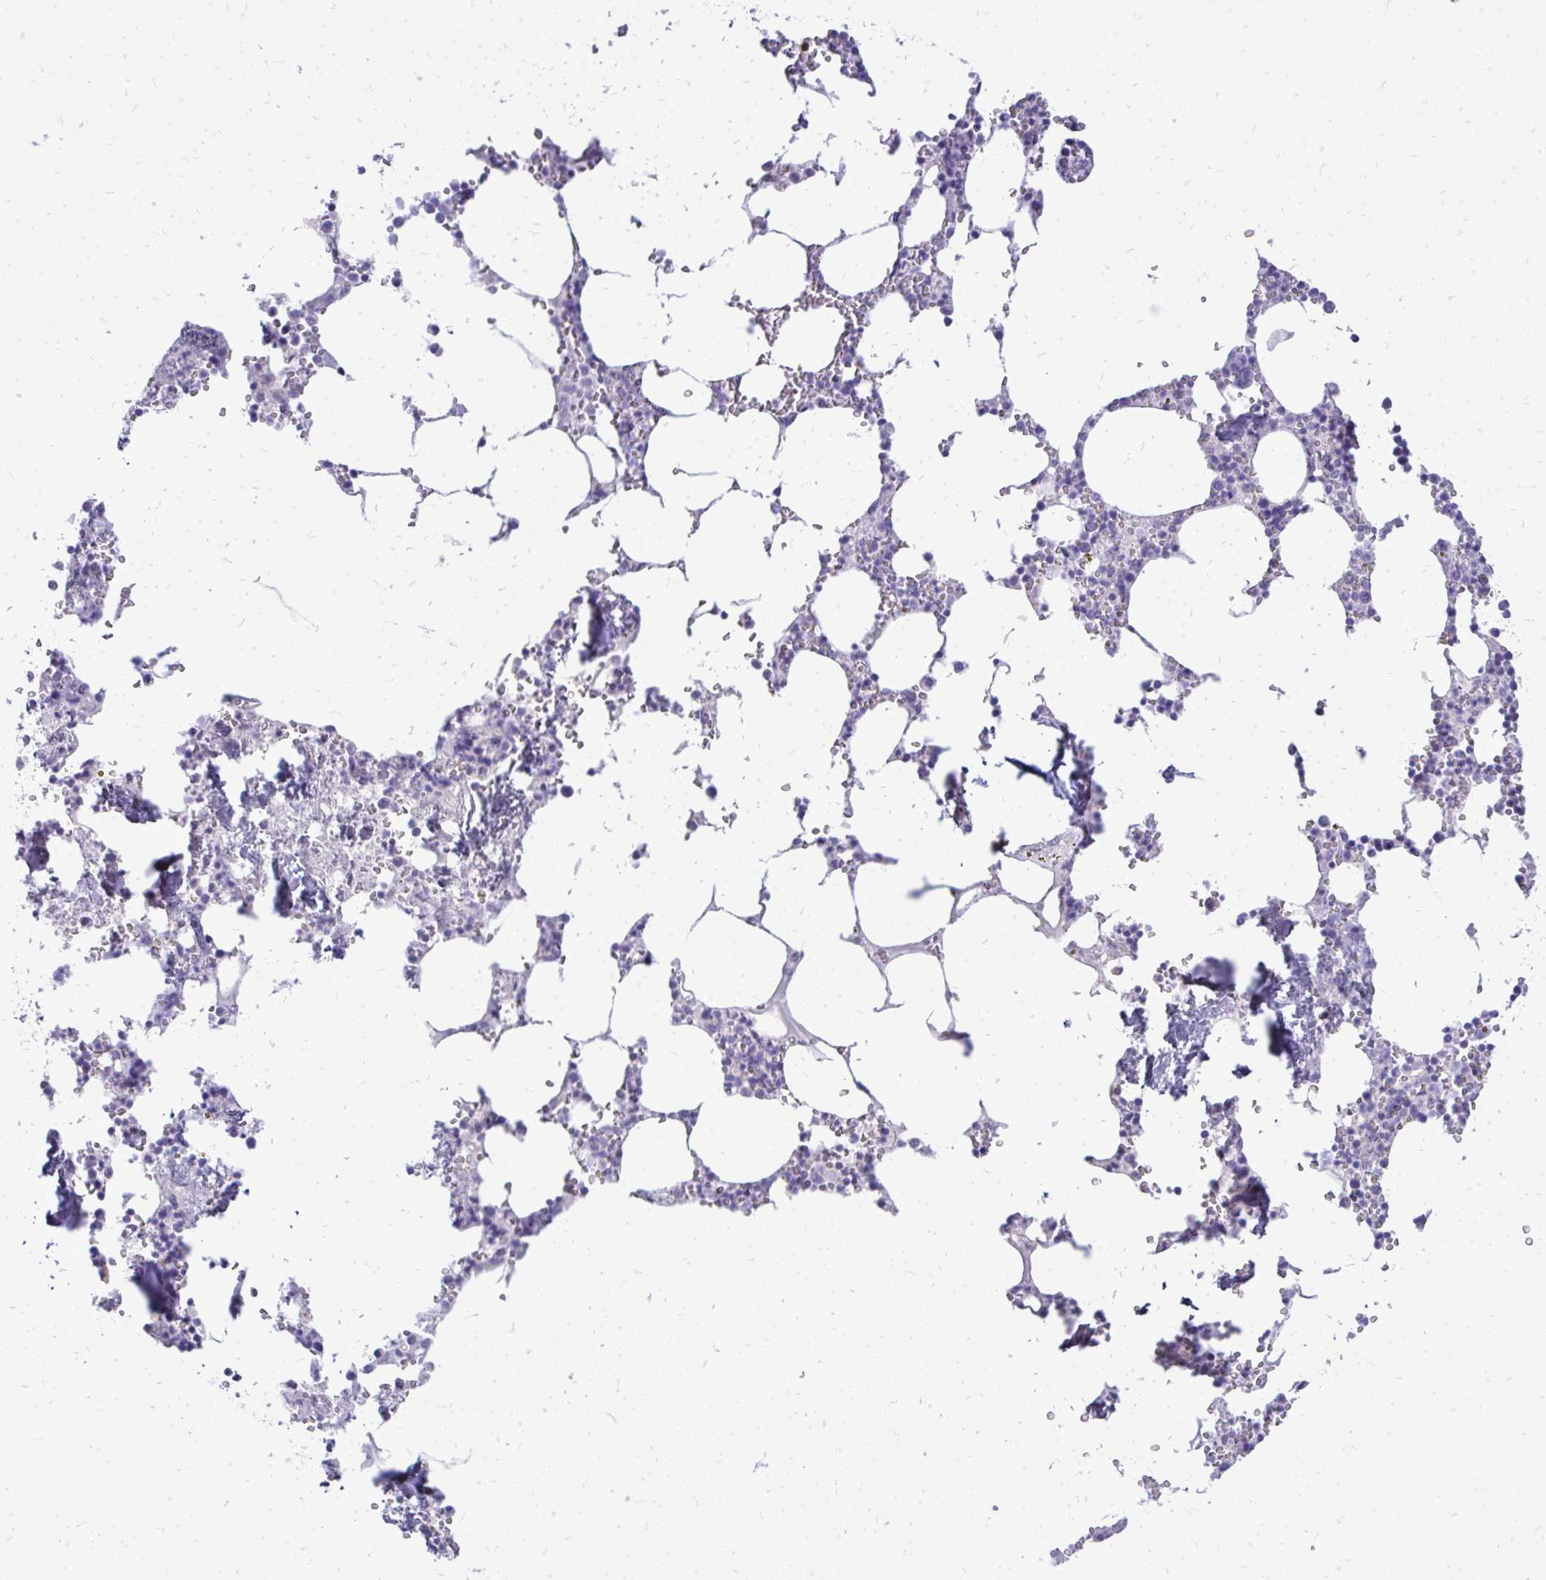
{"staining": {"intensity": "strong", "quantity": "<25%", "location": "cytoplasmic/membranous"}, "tissue": "bone marrow", "cell_type": "Hematopoietic cells", "image_type": "normal", "snomed": [{"axis": "morphology", "description": "Normal tissue, NOS"}, {"axis": "topography", "description": "Bone marrow"}], "caption": "Bone marrow stained for a protein shows strong cytoplasmic/membranous positivity in hematopoietic cells. (DAB IHC with brightfield microscopy, high magnification).", "gene": "OR8D1", "patient": {"sex": "male", "age": 54}}